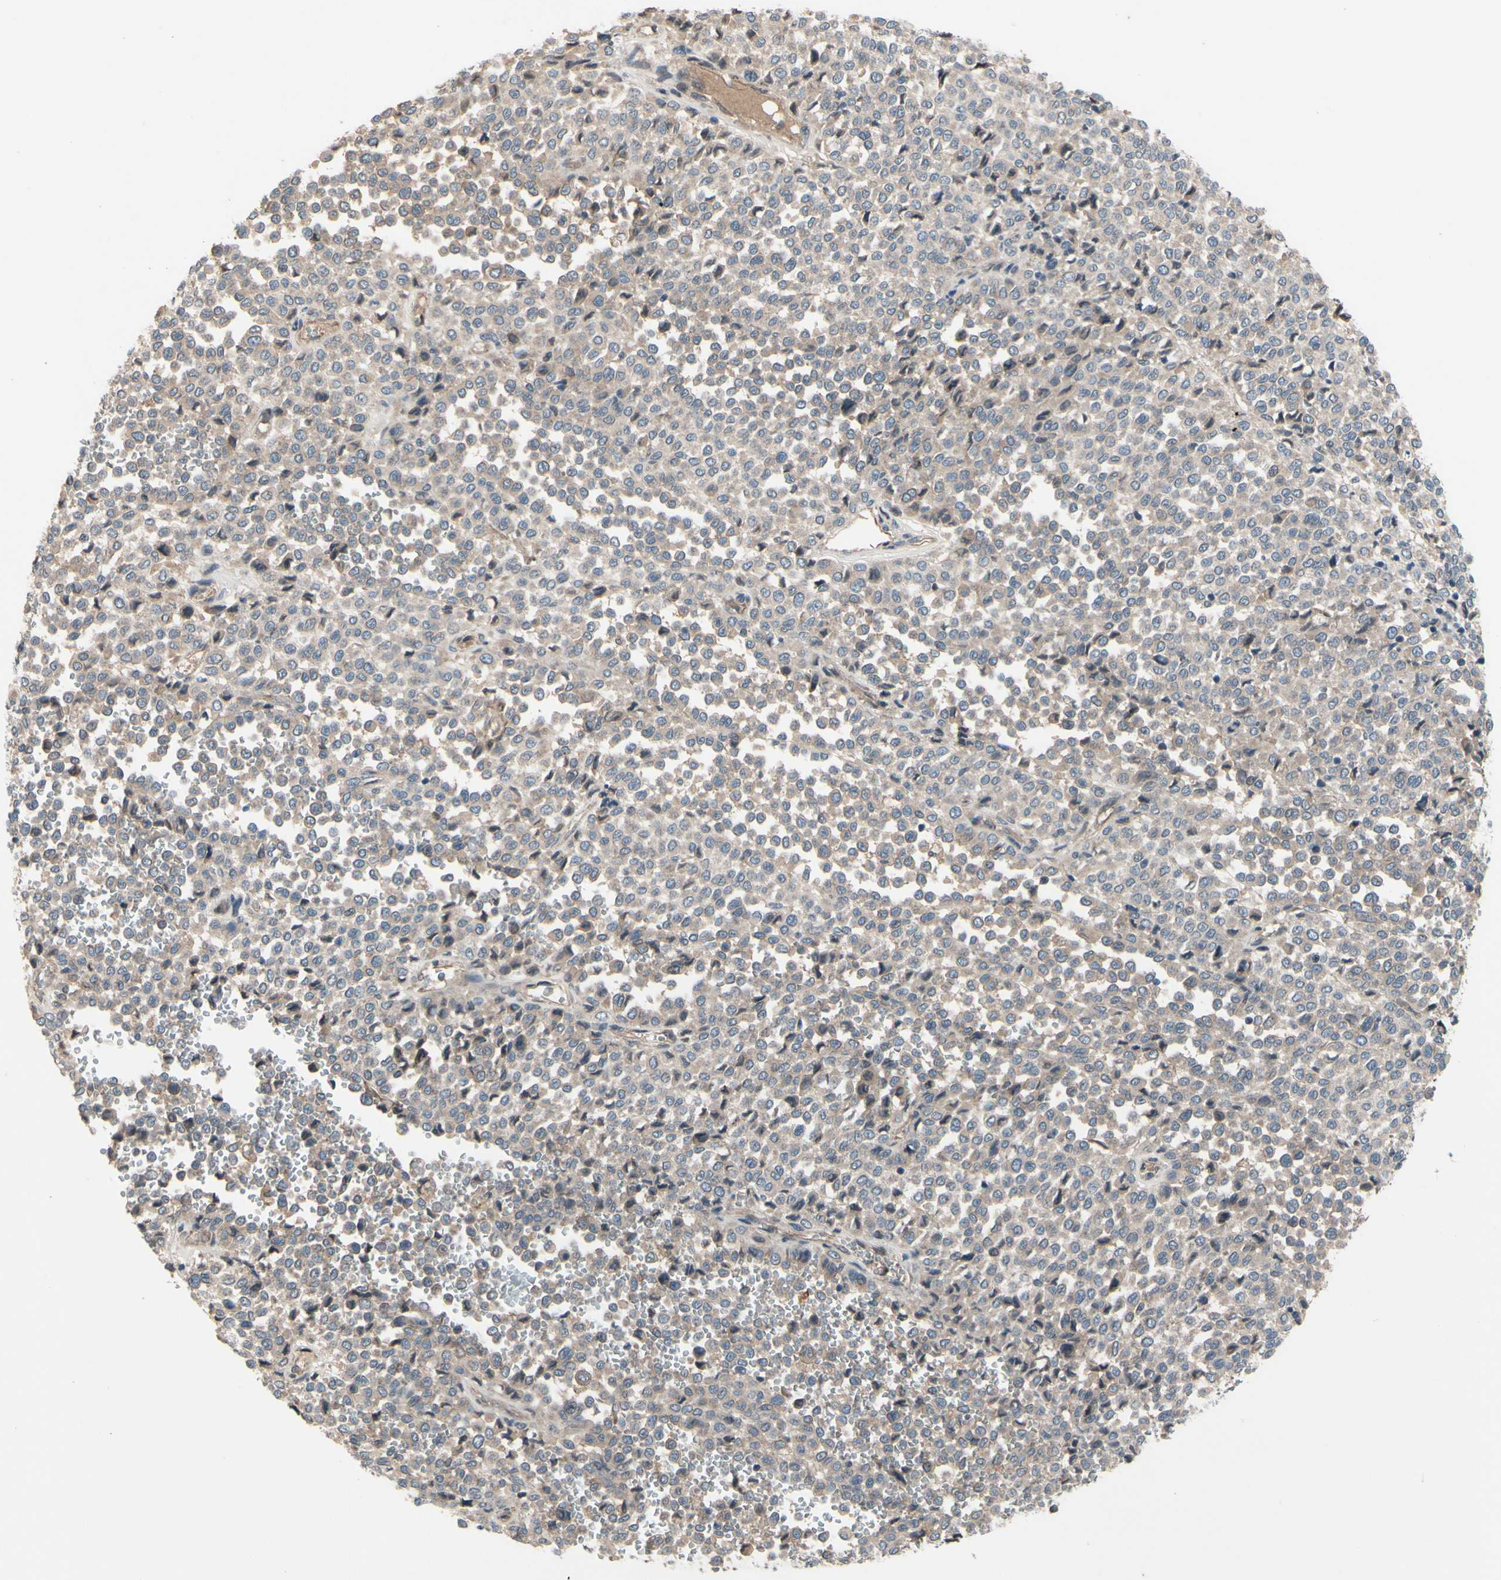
{"staining": {"intensity": "weak", "quantity": ">75%", "location": "cytoplasmic/membranous"}, "tissue": "melanoma", "cell_type": "Tumor cells", "image_type": "cancer", "snomed": [{"axis": "morphology", "description": "Malignant melanoma, Metastatic site"}, {"axis": "topography", "description": "Pancreas"}], "caption": "Weak cytoplasmic/membranous staining for a protein is seen in about >75% of tumor cells of malignant melanoma (metastatic site) using immunohistochemistry (IHC).", "gene": "ICAM5", "patient": {"sex": "female", "age": 30}}